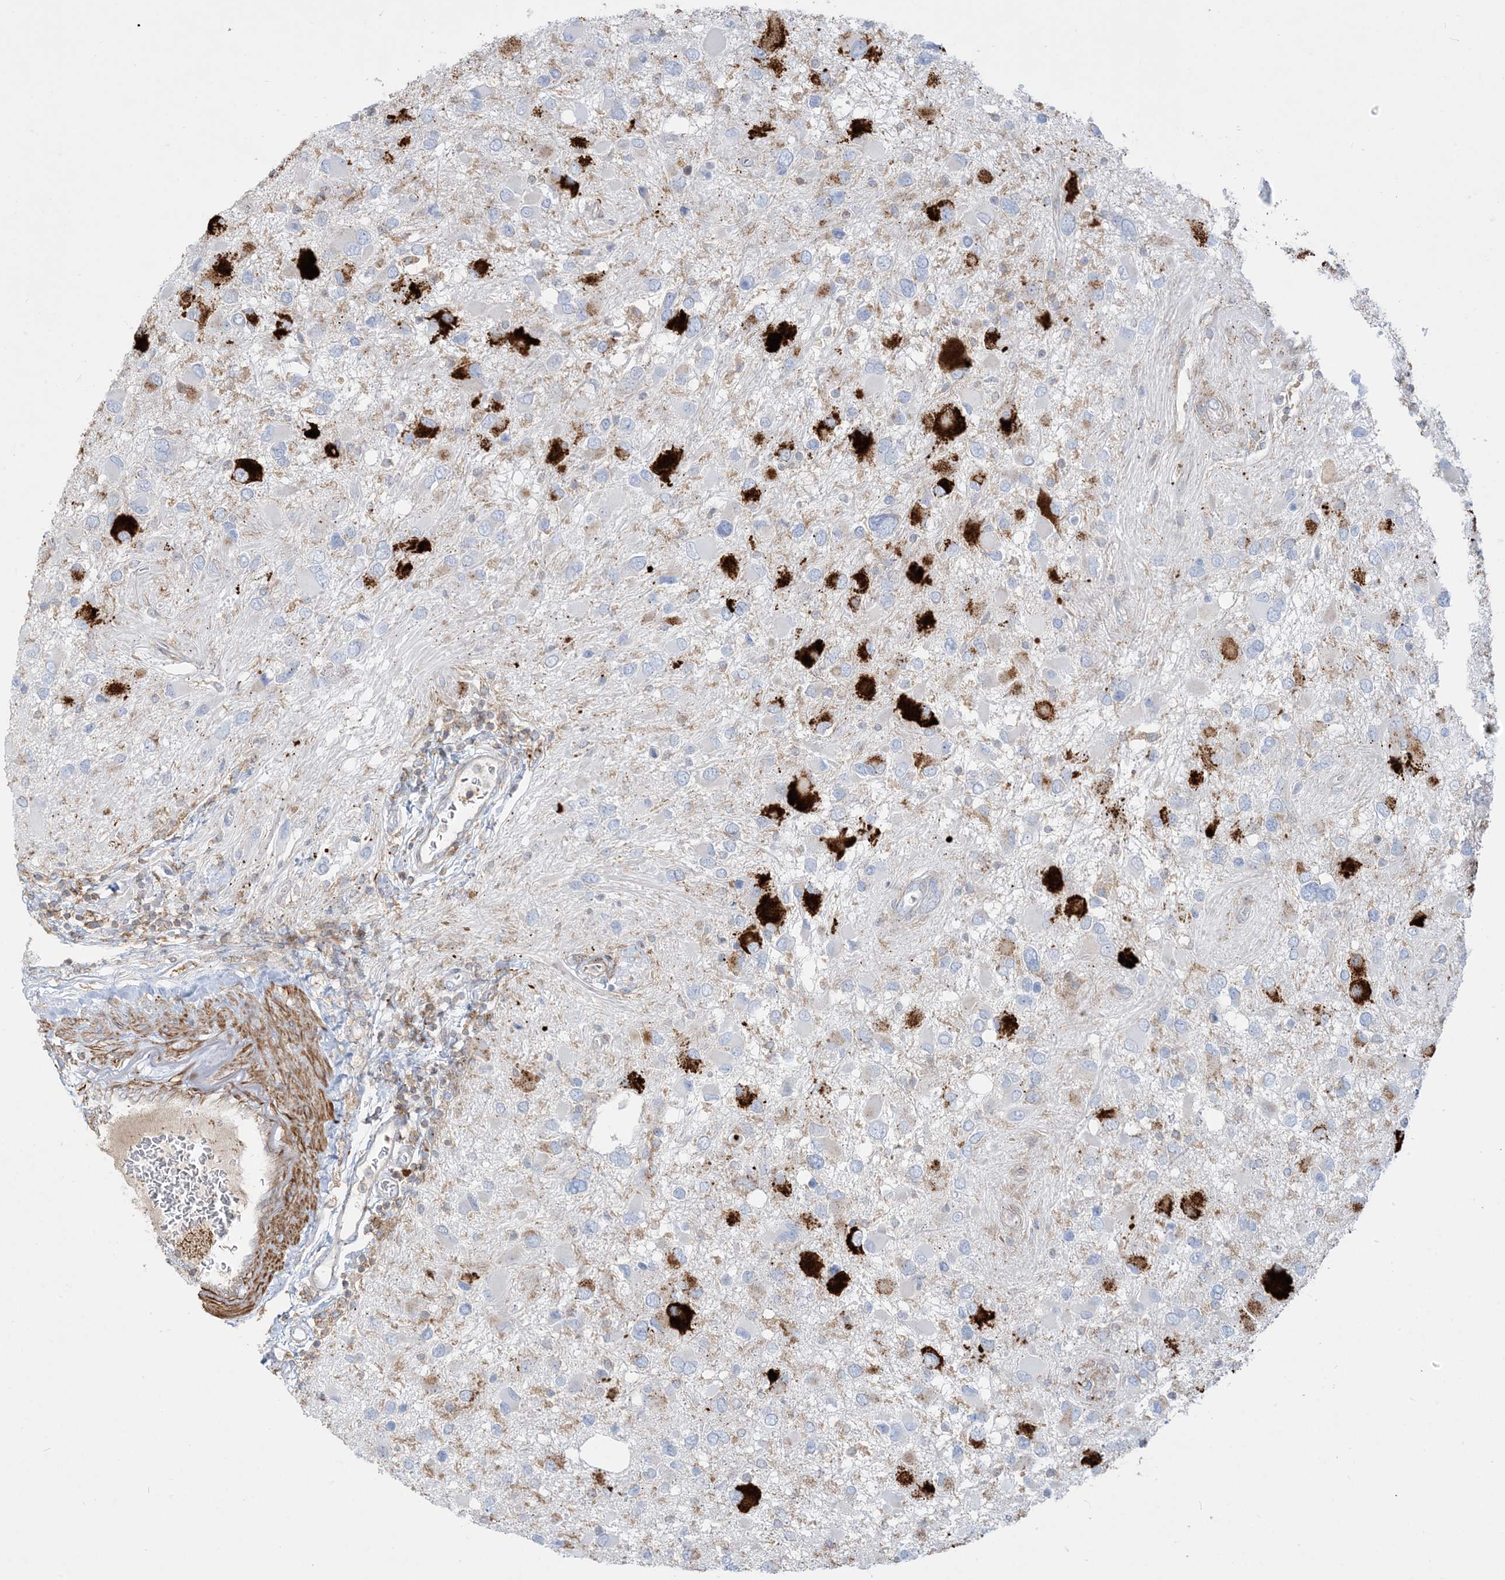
{"staining": {"intensity": "strong", "quantity": "<25%", "location": "cytoplasmic/membranous"}, "tissue": "glioma", "cell_type": "Tumor cells", "image_type": "cancer", "snomed": [{"axis": "morphology", "description": "Glioma, malignant, High grade"}, {"axis": "topography", "description": "Brain"}], "caption": "Immunohistochemistry image of human glioma stained for a protein (brown), which reveals medium levels of strong cytoplasmic/membranous staining in about <25% of tumor cells.", "gene": "GTF3C2", "patient": {"sex": "male", "age": 53}}